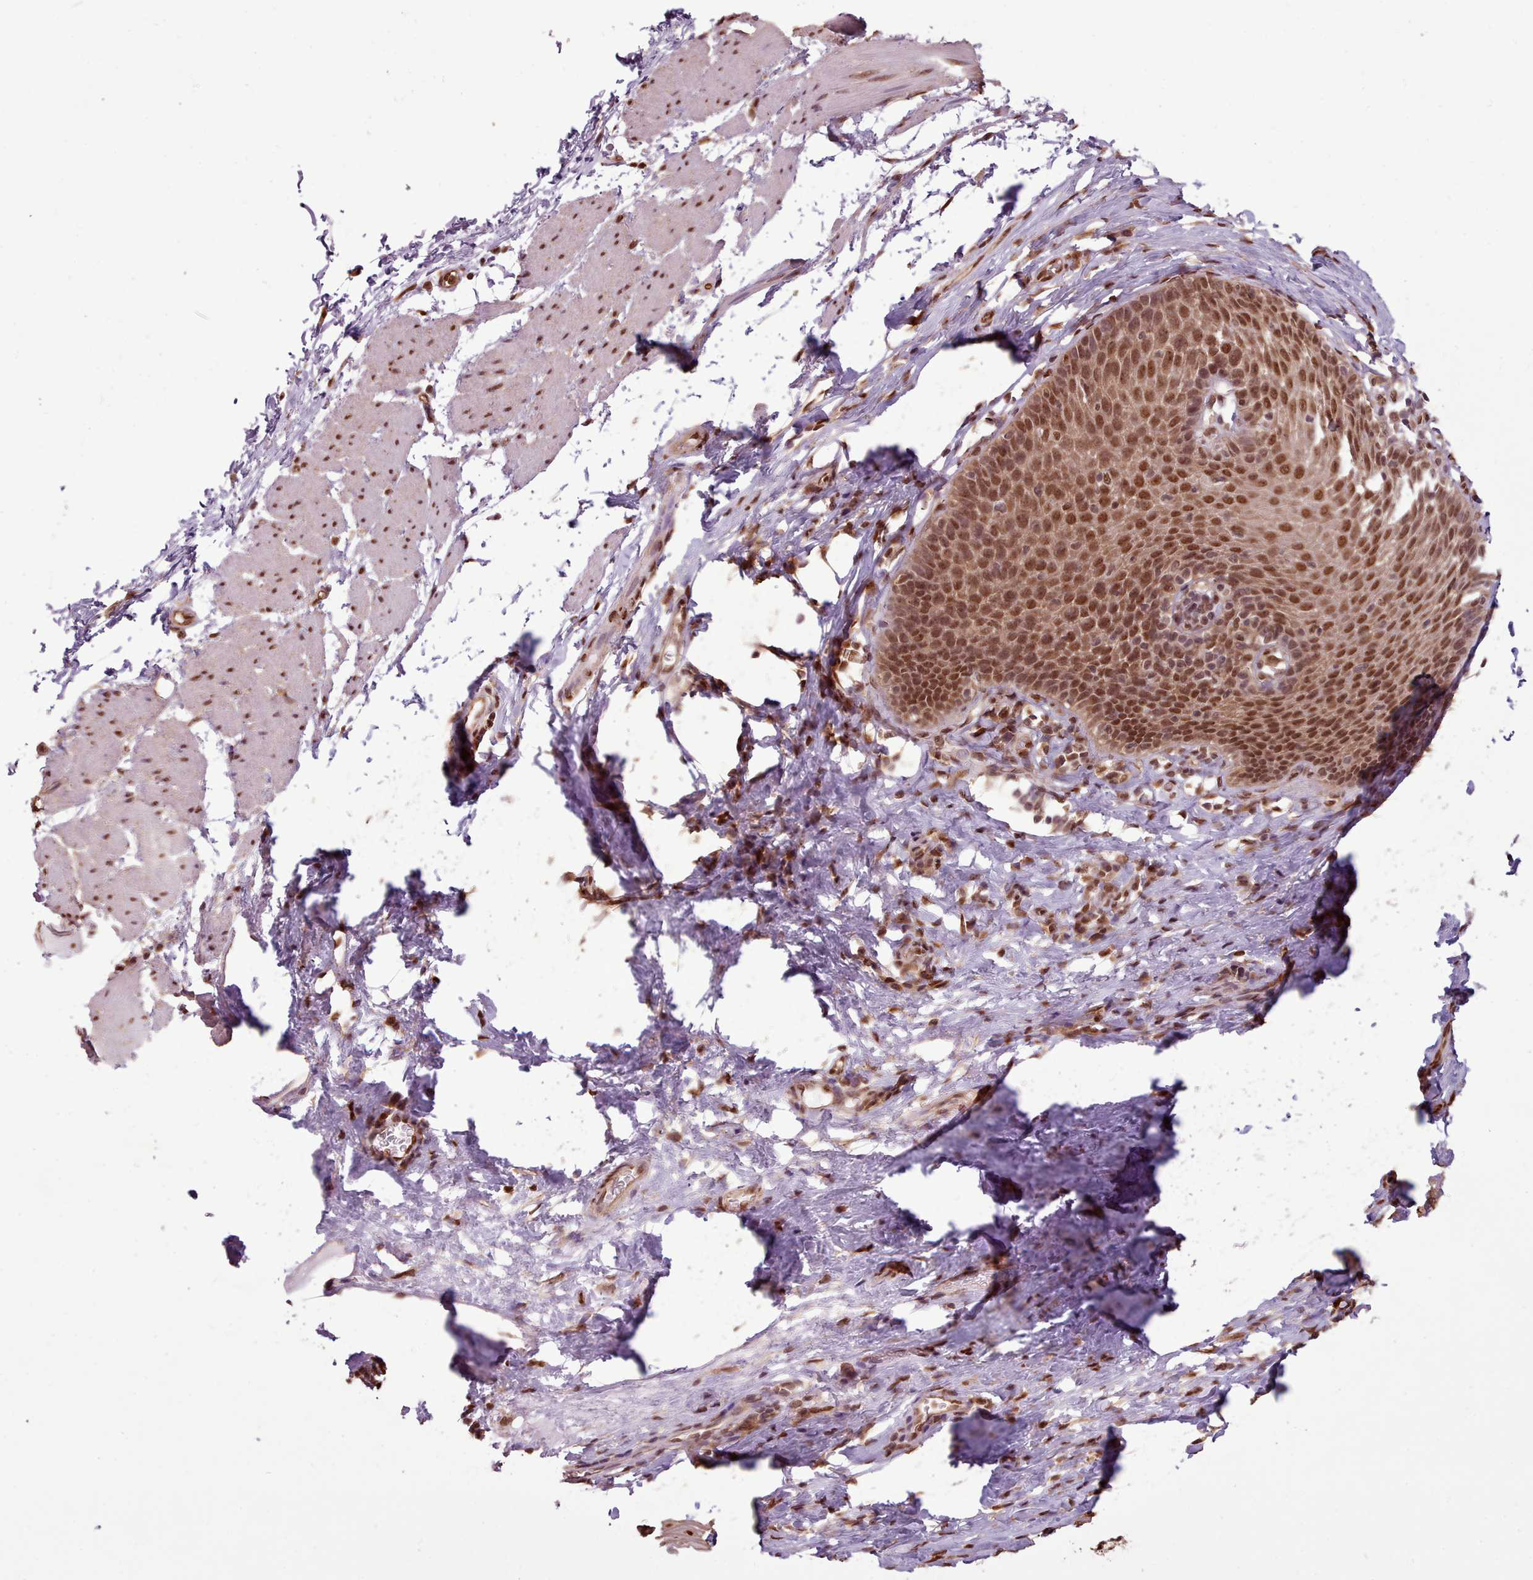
{"staining": {"intensity": "strong", "quantity": ">75%", "location": "nuclear"}, "tissue": "esophagus", "cell_type": "Squamous epithelial cells", "image_type": "normal", "snomed": [{"axis": "morphology", "description": "Normal tissue, NOS"}, {"axis": "topography", "description": "Esophagus"}], "caption": "Squamous epithelial cells show high levels of strong nuclear staining in approximately >75% of cells in unremarkable esophagus.", "gene": "RPS27A", "patient": {"sex": "female", "age": 61}}